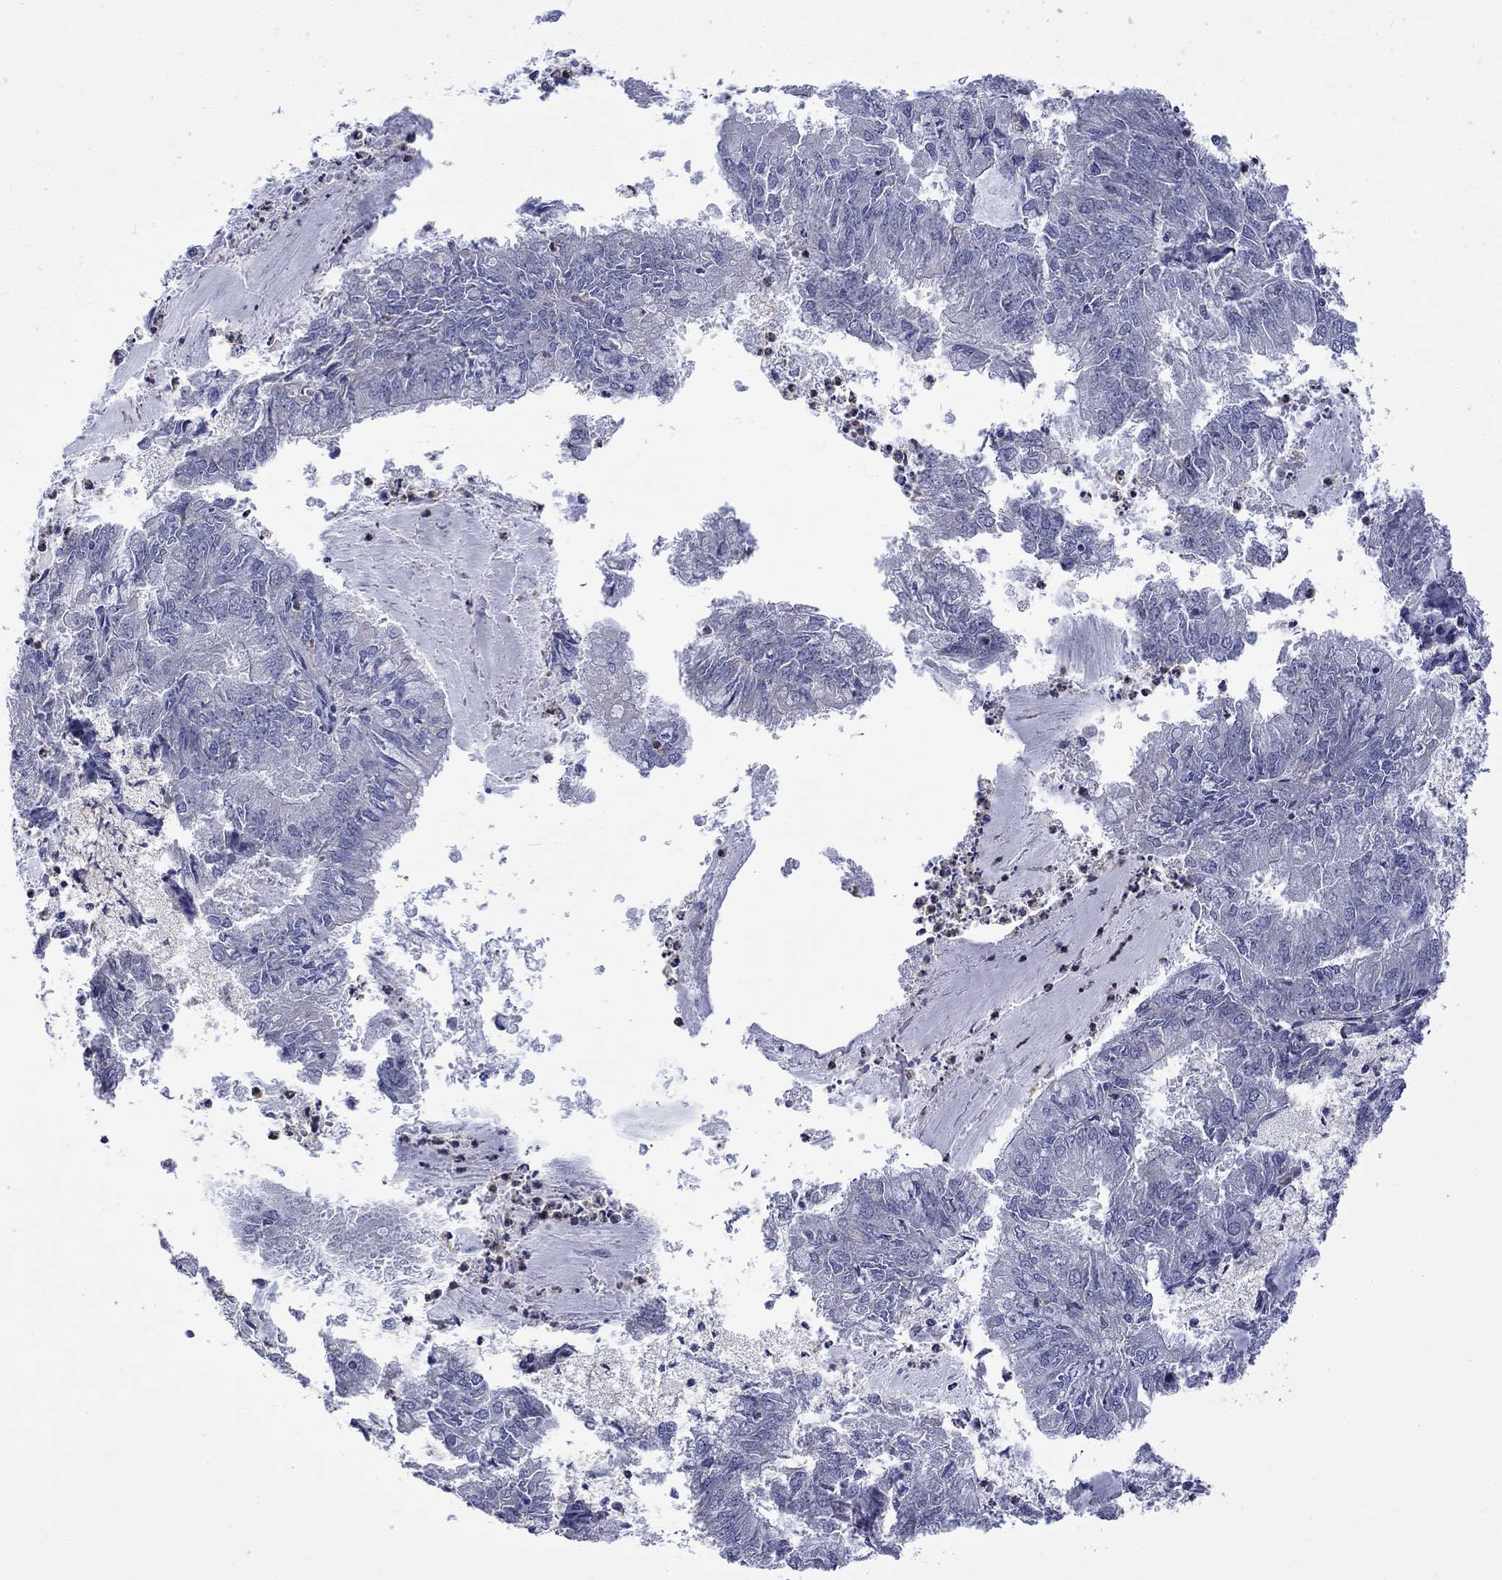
{"staining": {"intensity": "negative", "quantity": "none", "location": "none"}, "tissue": "endometrial cancer", "cell_type": "Tumor cells", "image_type": "cancer", "snomed": [{"axis": "morphology", "description": "Adenocarcinoma, NOS"}, {"axis": "topography", "description": "Endometrium"}], "caption": "IHC micrograph of endometrial adenocarcinoma stained for a protein (brown), which displays no expression in tumor cells. The staining was performed using DAB to visualize the protein expression in brown, while the nuclei were stained in blue with hematoxylin (Magnification: 20x).", "gene": "CAMKK2", "patient": {"sex": "female", "age": 57}}